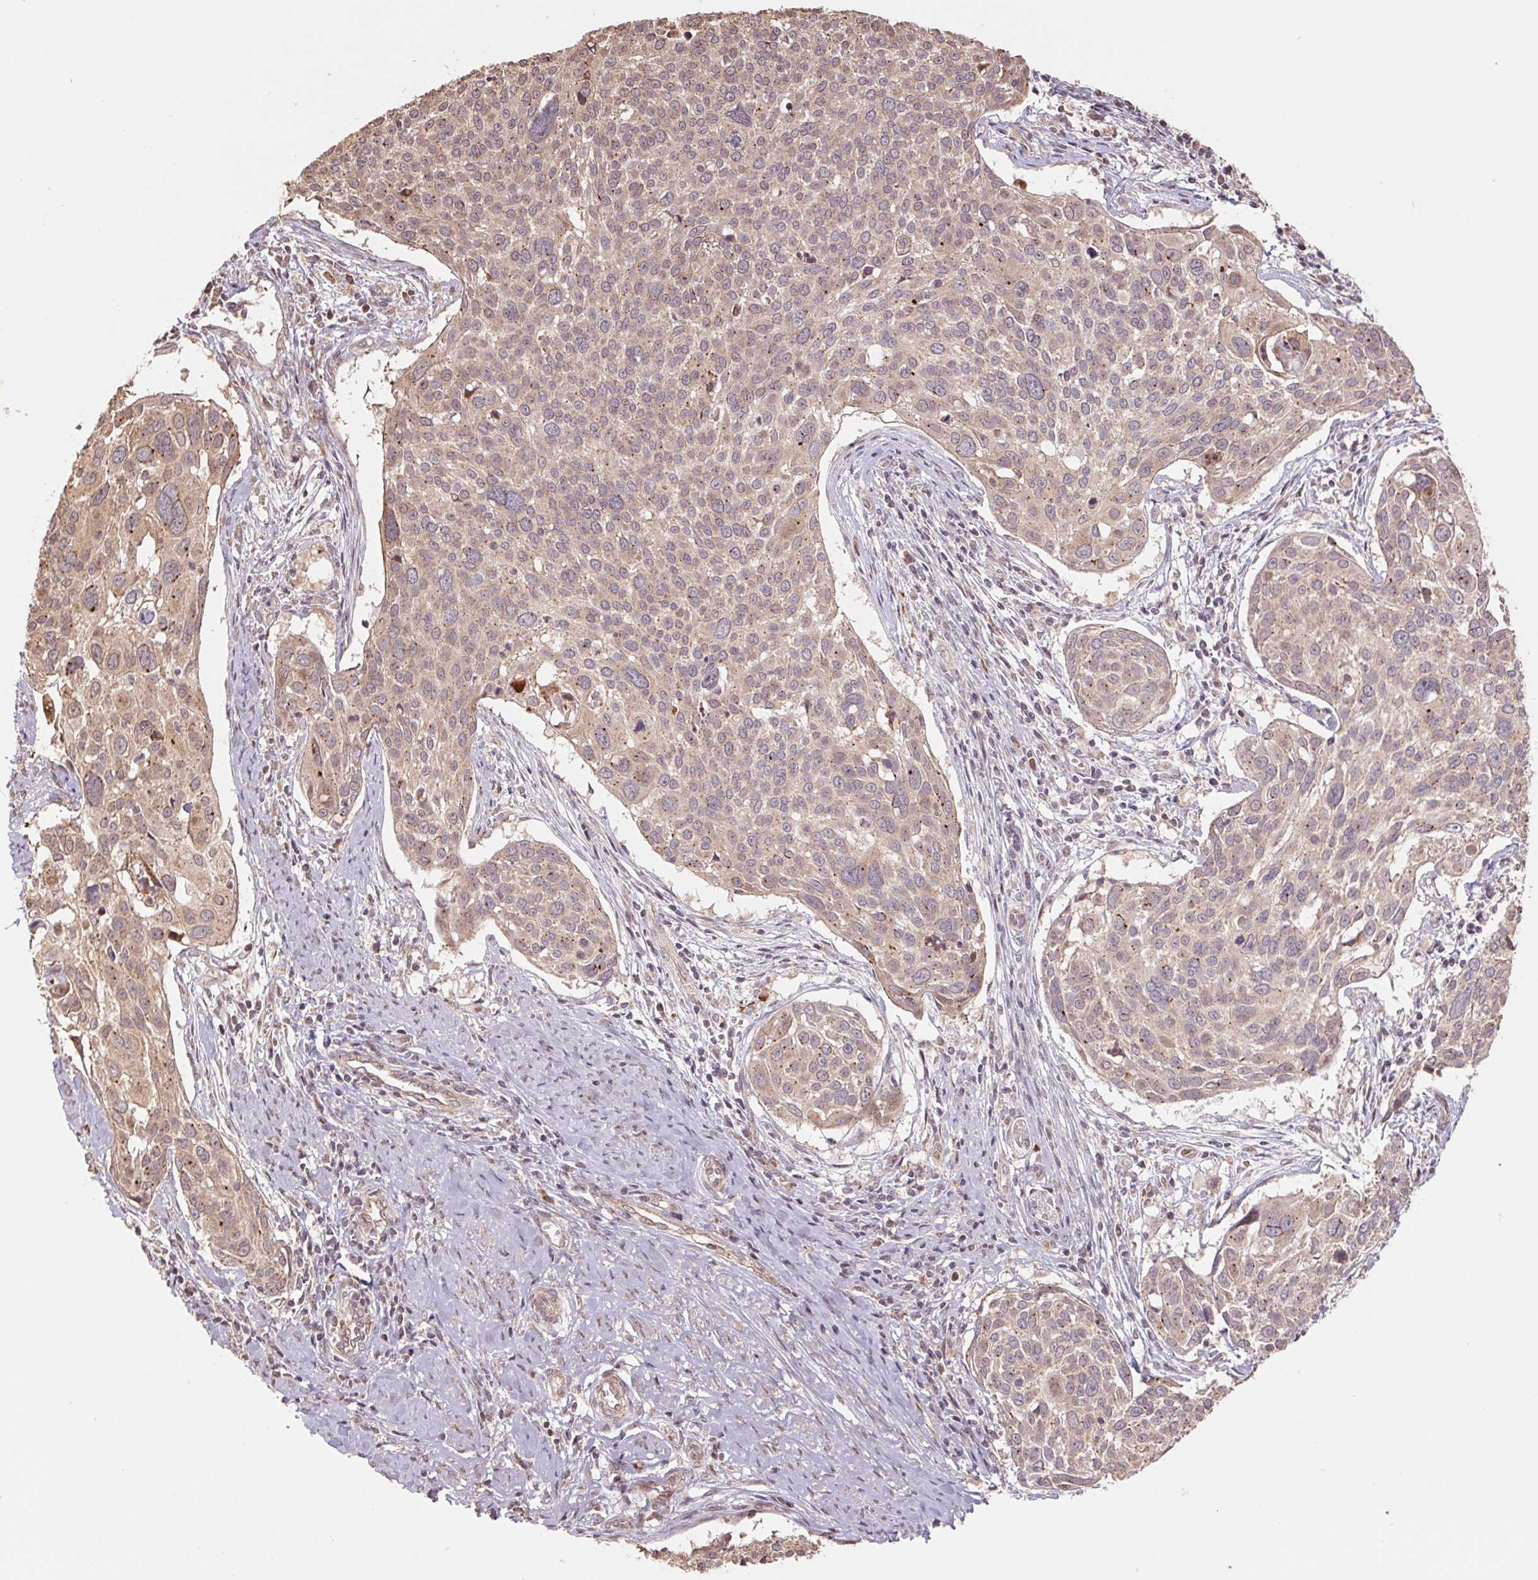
{"staining": {"intensity": "weak", "quantity": ">75%", "location": "cytoplasmic/membranous"}, "tissue": "cervical cancer", "cell_type": "Tumor cells", "image_type": "cancer", "snomed": [{"axis": "morphology", "description": "Squamous cell carcinoma, NOS"}, {"axis": "topography", "description": "Cervix"}], "caption": "Brown immunohistochemical staining in squamous cell carcinoma (cervical) exhibits weak cytoplasmic/membranous expression in approximately >75% of tumor cells. (brown staining indicates protein expression, while blue staining denotes nuclei).", "gene": "PDHA1", "patient": {"sex": "female", "age": 39}}